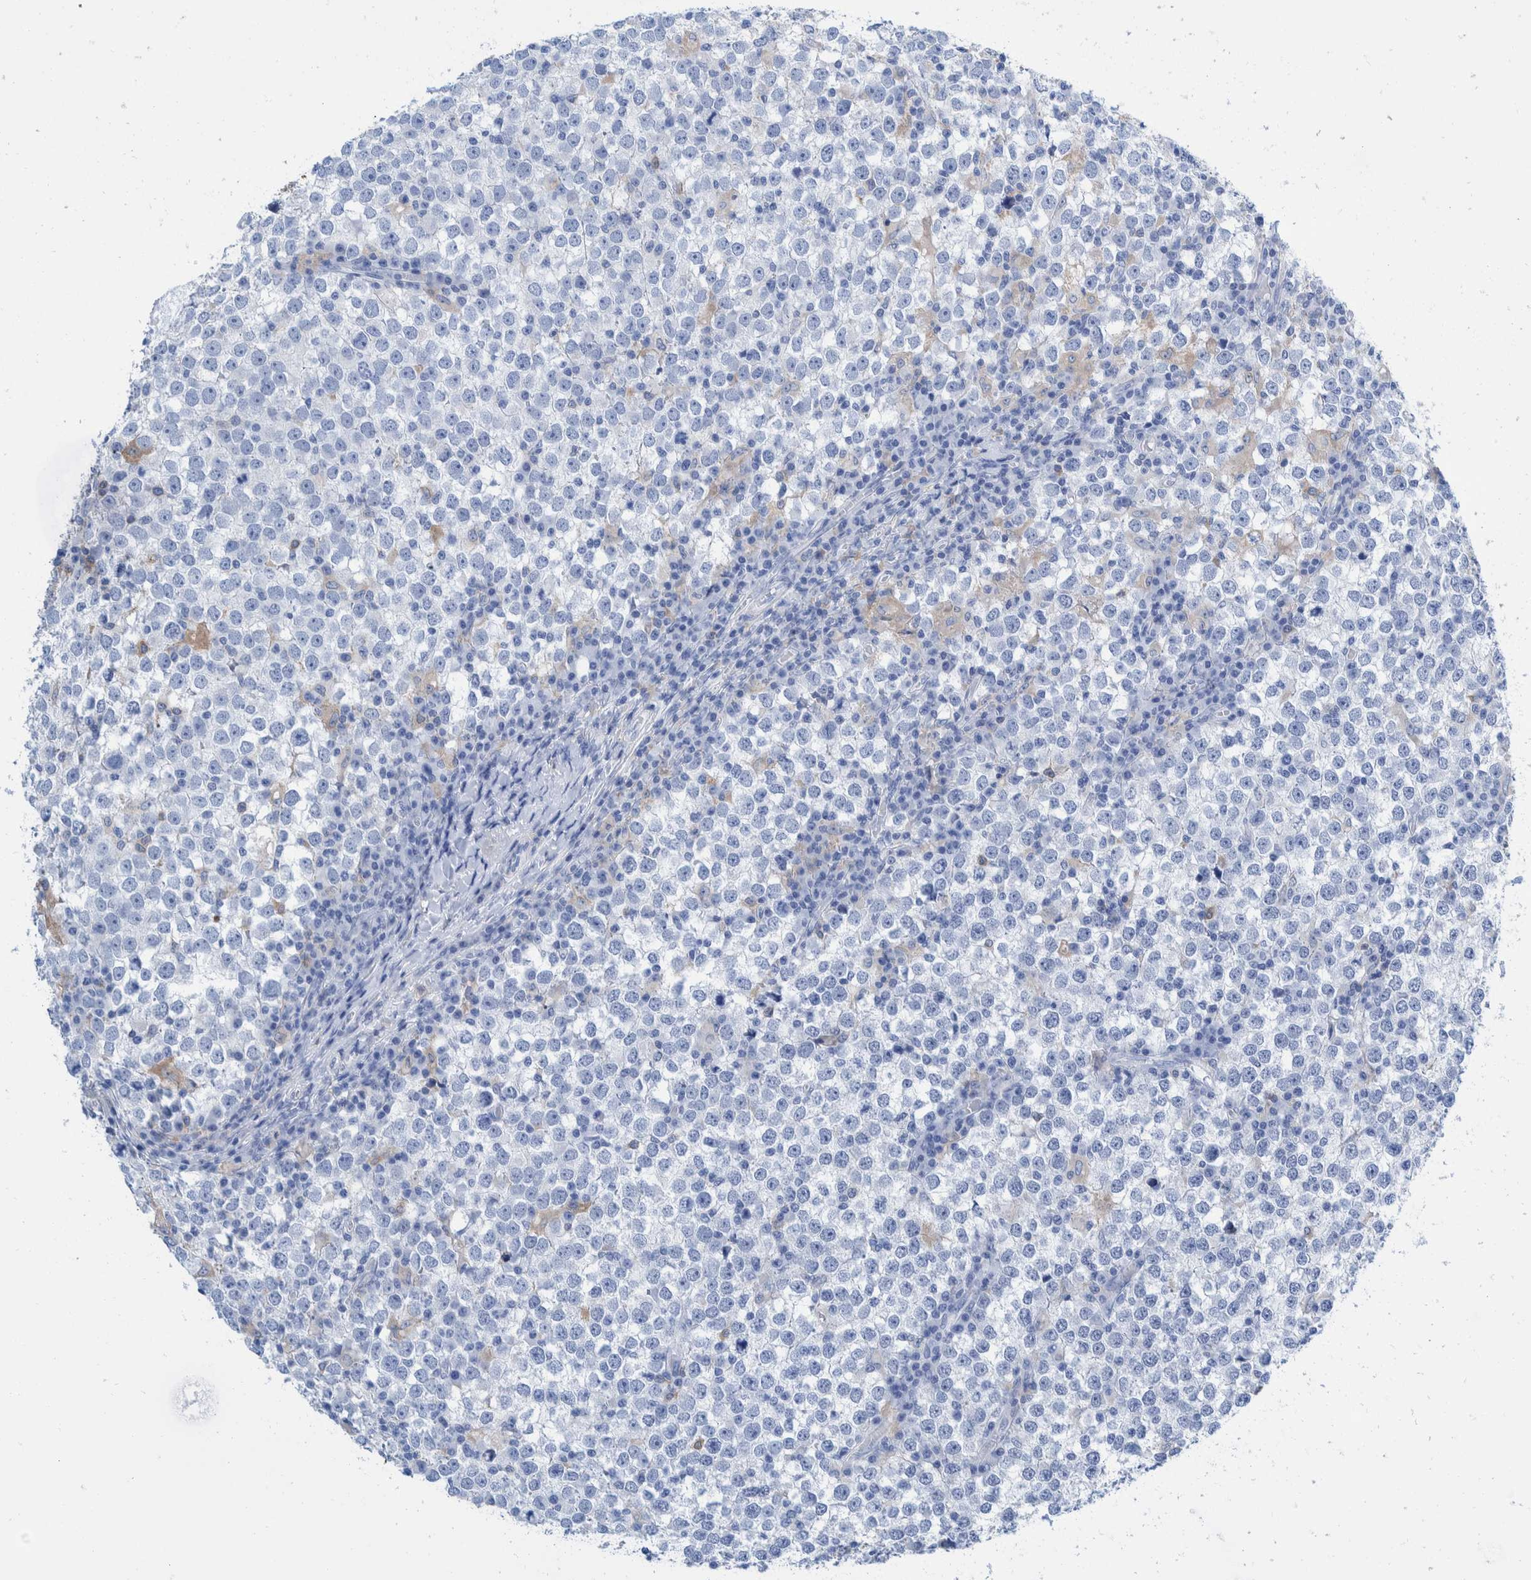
{"staining": {"intensity": "negative", "quantity": "none", "location": "none"}, "tissue": "testis cancer", "cell_type": "Tumor cells", "image_type": "cancer", "snomed": [{"axis": "morphology", "description": "Seminoma, NOS"}, {"axis": "topography", "description": "Testis"}], "caption": "Immunohistochemical staining of testis seminoma demonstrates no significant positivity in tumor cells. (Stains: DAB (3,3'-diaminobenzidine) immunohistochemistry (IHC) with hematoxylin counter stain, Microscopy: brightfield microscopy at high magnification).", "gene": "KRT14", "patient": {"sex": "male", "age": 65}}